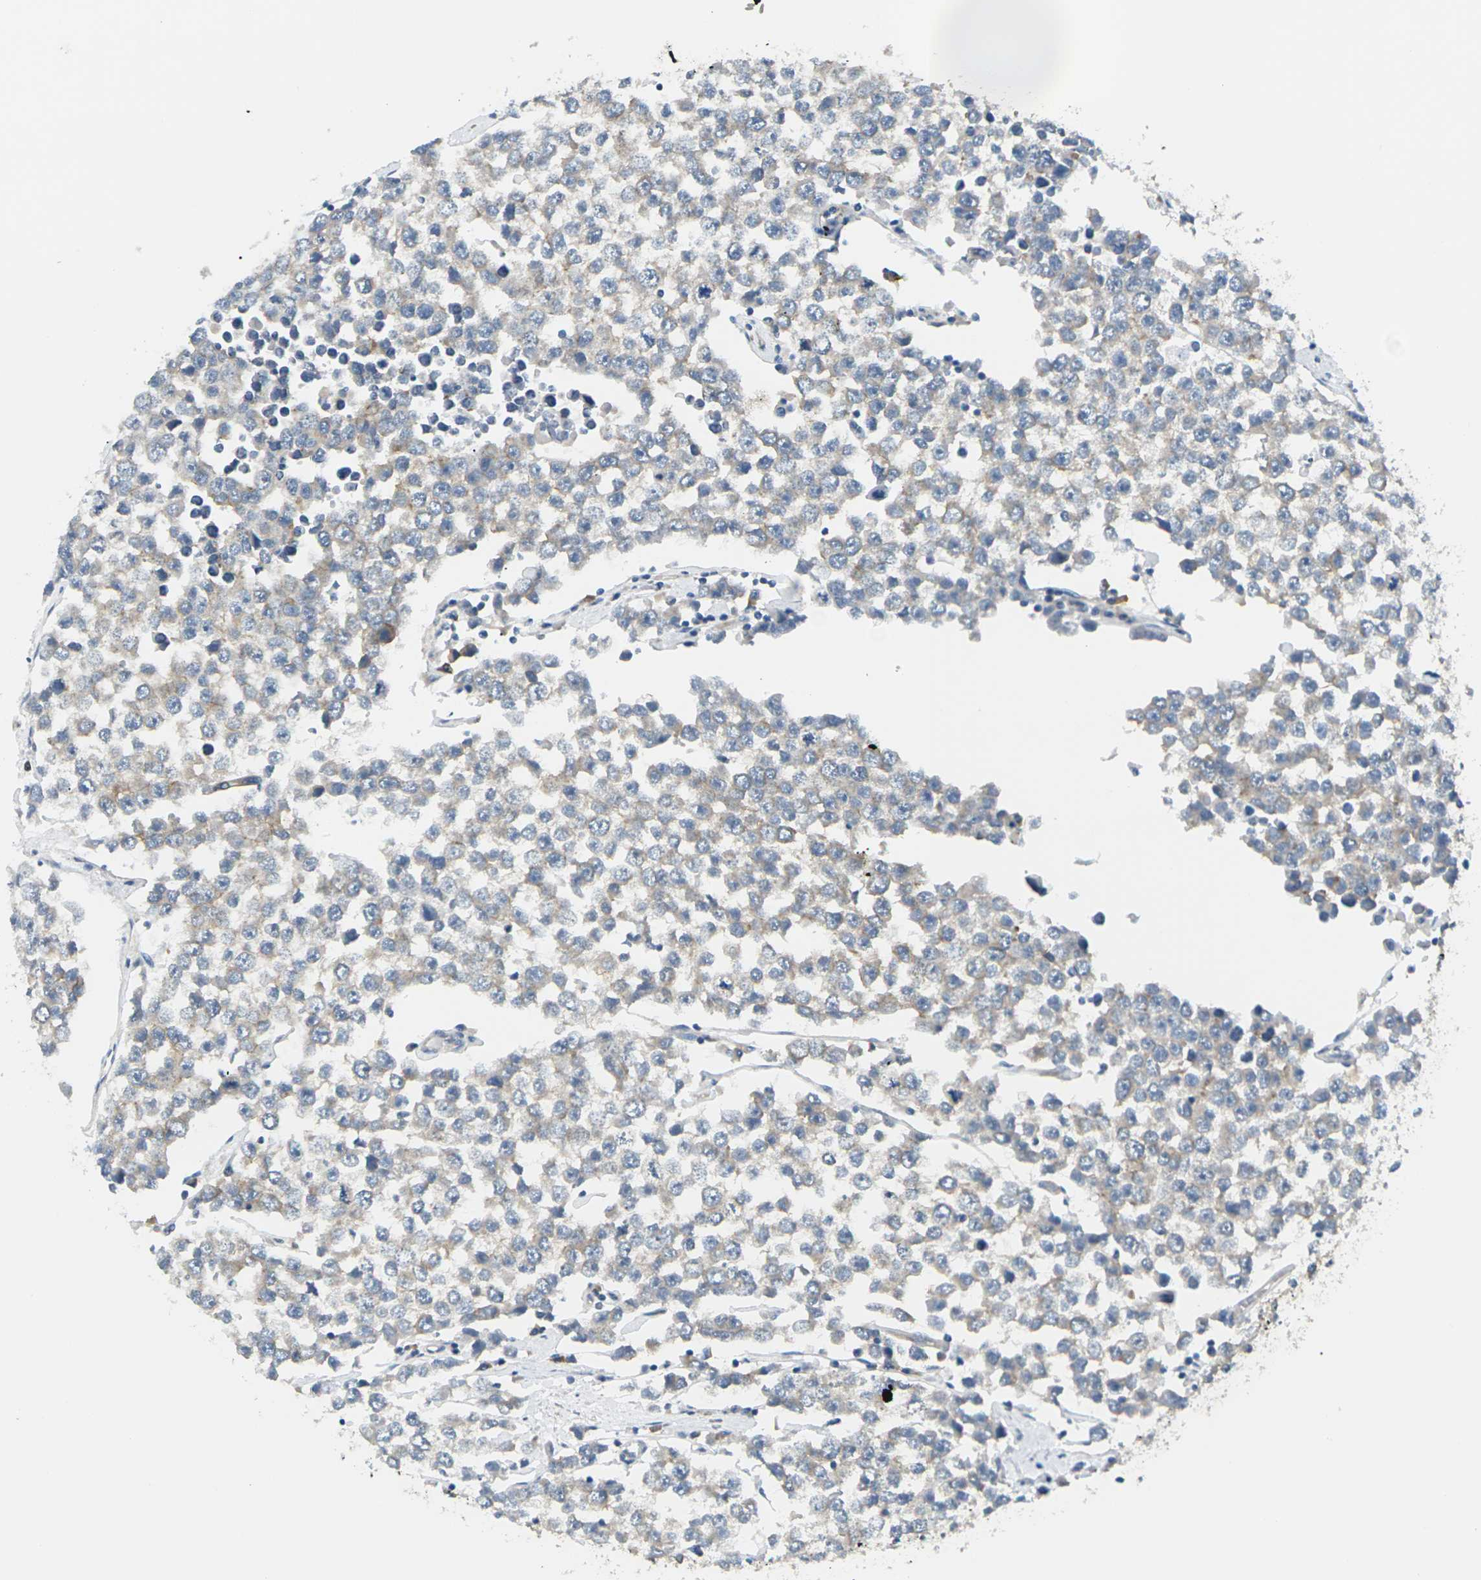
{"staining": {"intensity": "weak", "quantity": "25%-75%", "location": "cytoplasmic/membranous"}, "tissue": "testis cancer", "cell_type": "Tumor cells", "image_type": "cancer", "snomed": [{"axis": "morphology", "description": "Seminoma, NOS"}, {"axis": "morphology", "description": "Carcinoma, Embryonal, NOS"}, {"axis": "topography", "description": "Testis"}], "caption": "Protein staining of embryonal carcinoma (testis) tissue reveals weak cytoplasmic/membranous positivity in approximately 25%-75% of tumor cells.", "gene": "SLC13A3", "patient": {"sex": "male", "age": 52}}